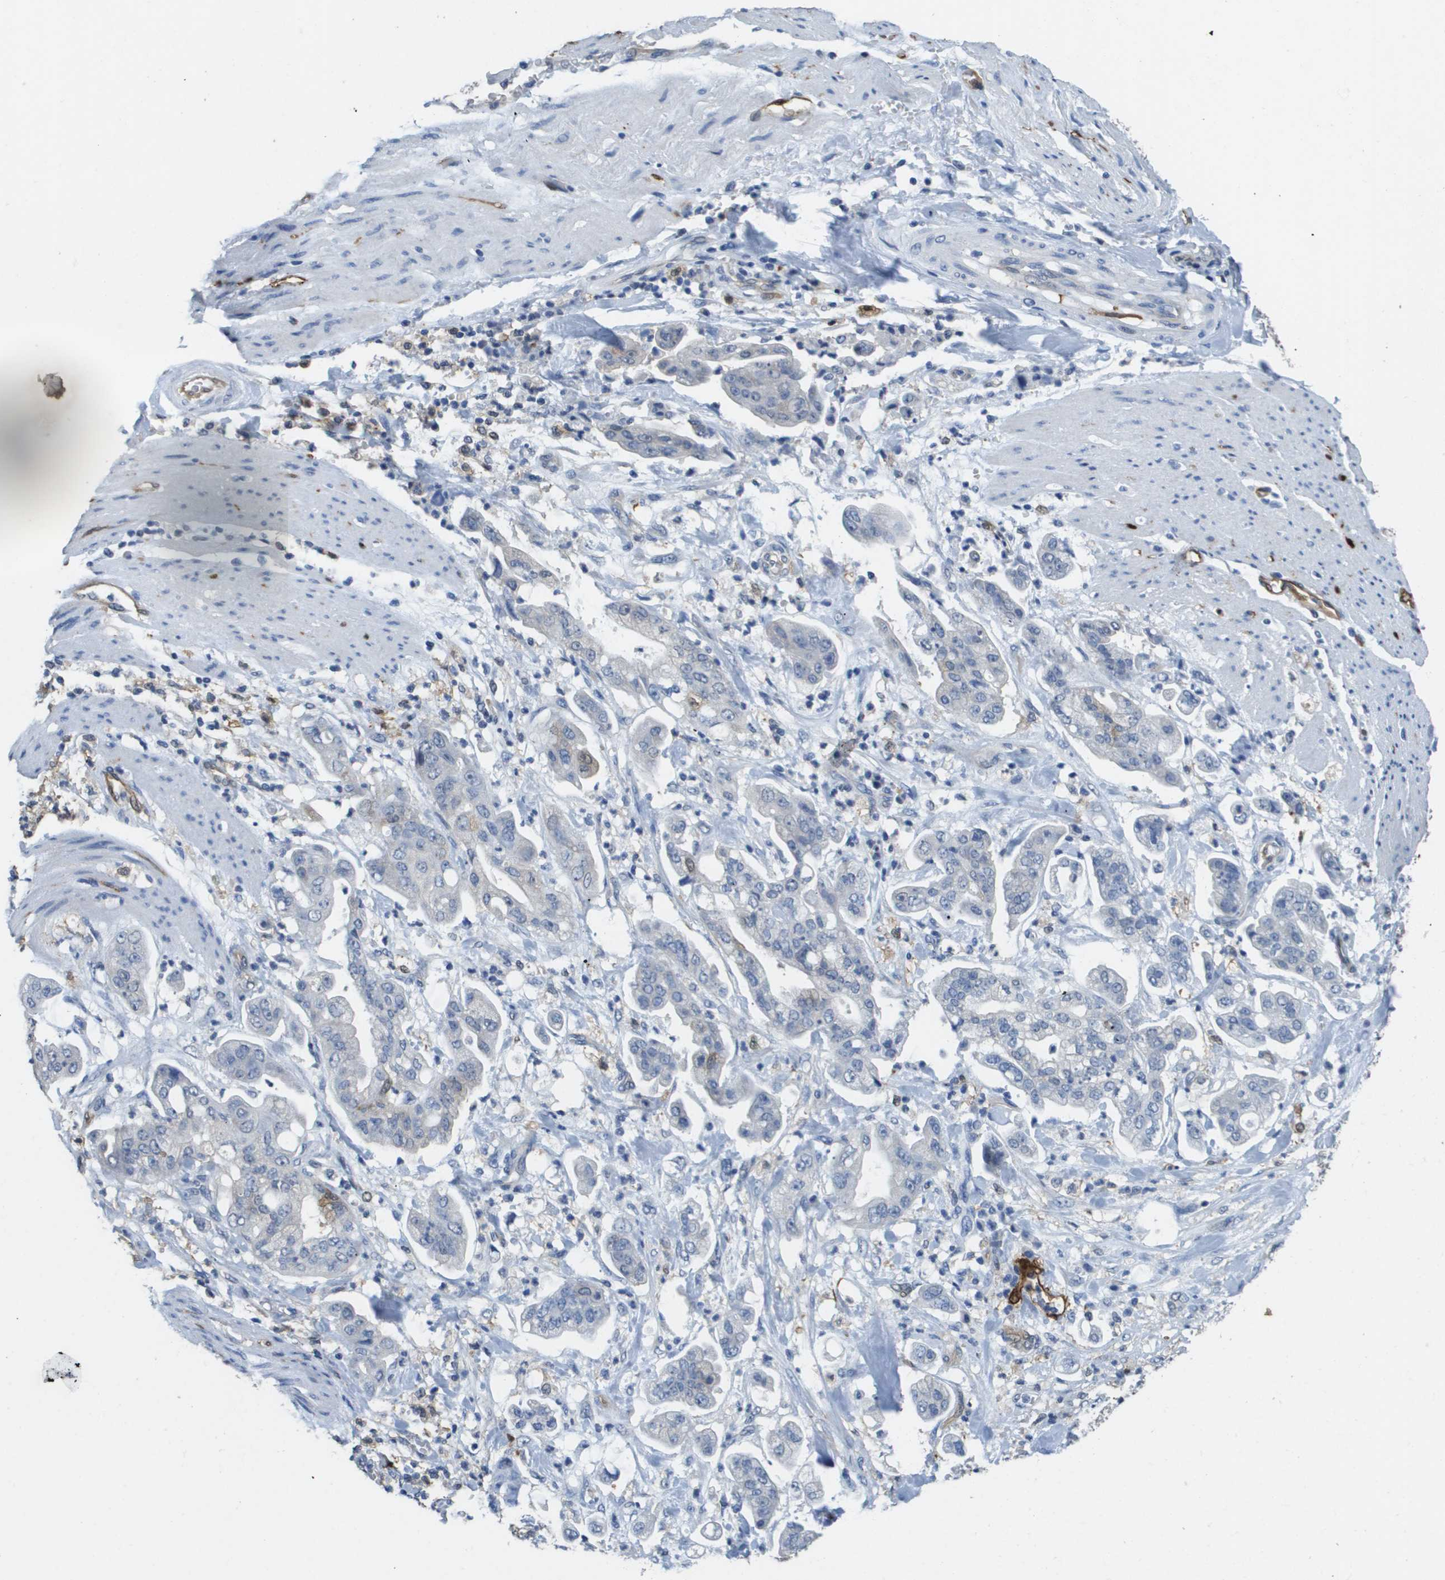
{"staining": {"intensity": "negative", "quantity": "none", "location": "none"}, "tissue": "stomach cancer", "cell_type": "Tumor cells", "image_type": "cancer", "snomed": [{"axis": "morphology", "description": "Adenocarcinoma, NOS"}, {"axis": "topography", "description": "Stomach"}], "caption": "Histopathology image shows no significant protein expression in tumor cells of stomach cancer.", "gene": "FABP5", "patient": {"sex": "male", "age": 62}}